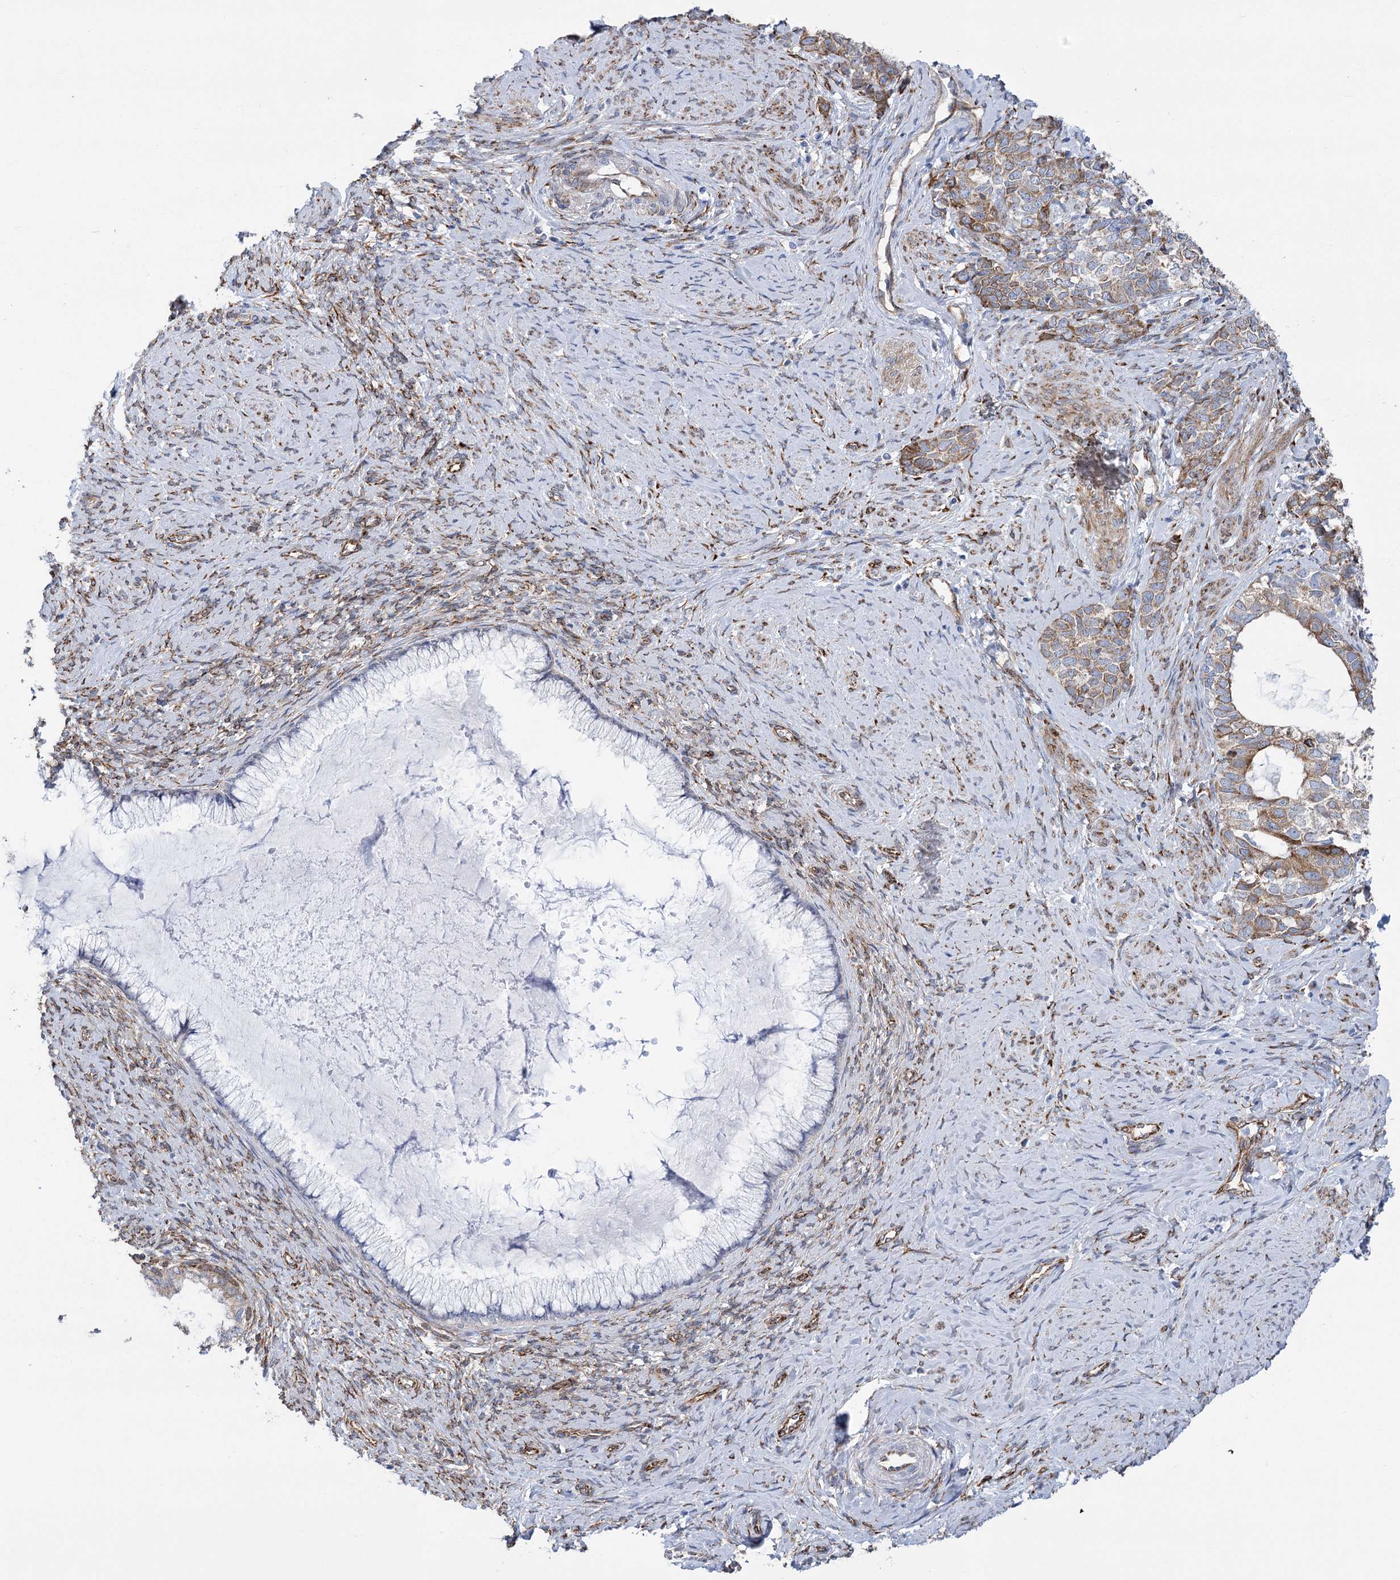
{"staining": {"intensity": "moderate", "quantity": ">75%", "location": "cytoplasmic/membranous"}, "tissue": "cervical cancer", "cell_type": "Tumor cells", "image_type": "cancer", "snomed": [{"axis": "morphology", "description": "Squamous cell carcinoma, NOS"}, {"axis": "topography", "description": "Cervix"}], "caption": "Moderate cytoplasmic/membranous staining is appreciated in approximately >75% of tumor cells in squamous cell carcinoma (cervical). (brown staining indicates protein expression, while blue staining denotes nuclei).", "gene": "YTHDC2", "patient": {"sex": "female", "age": 63}}